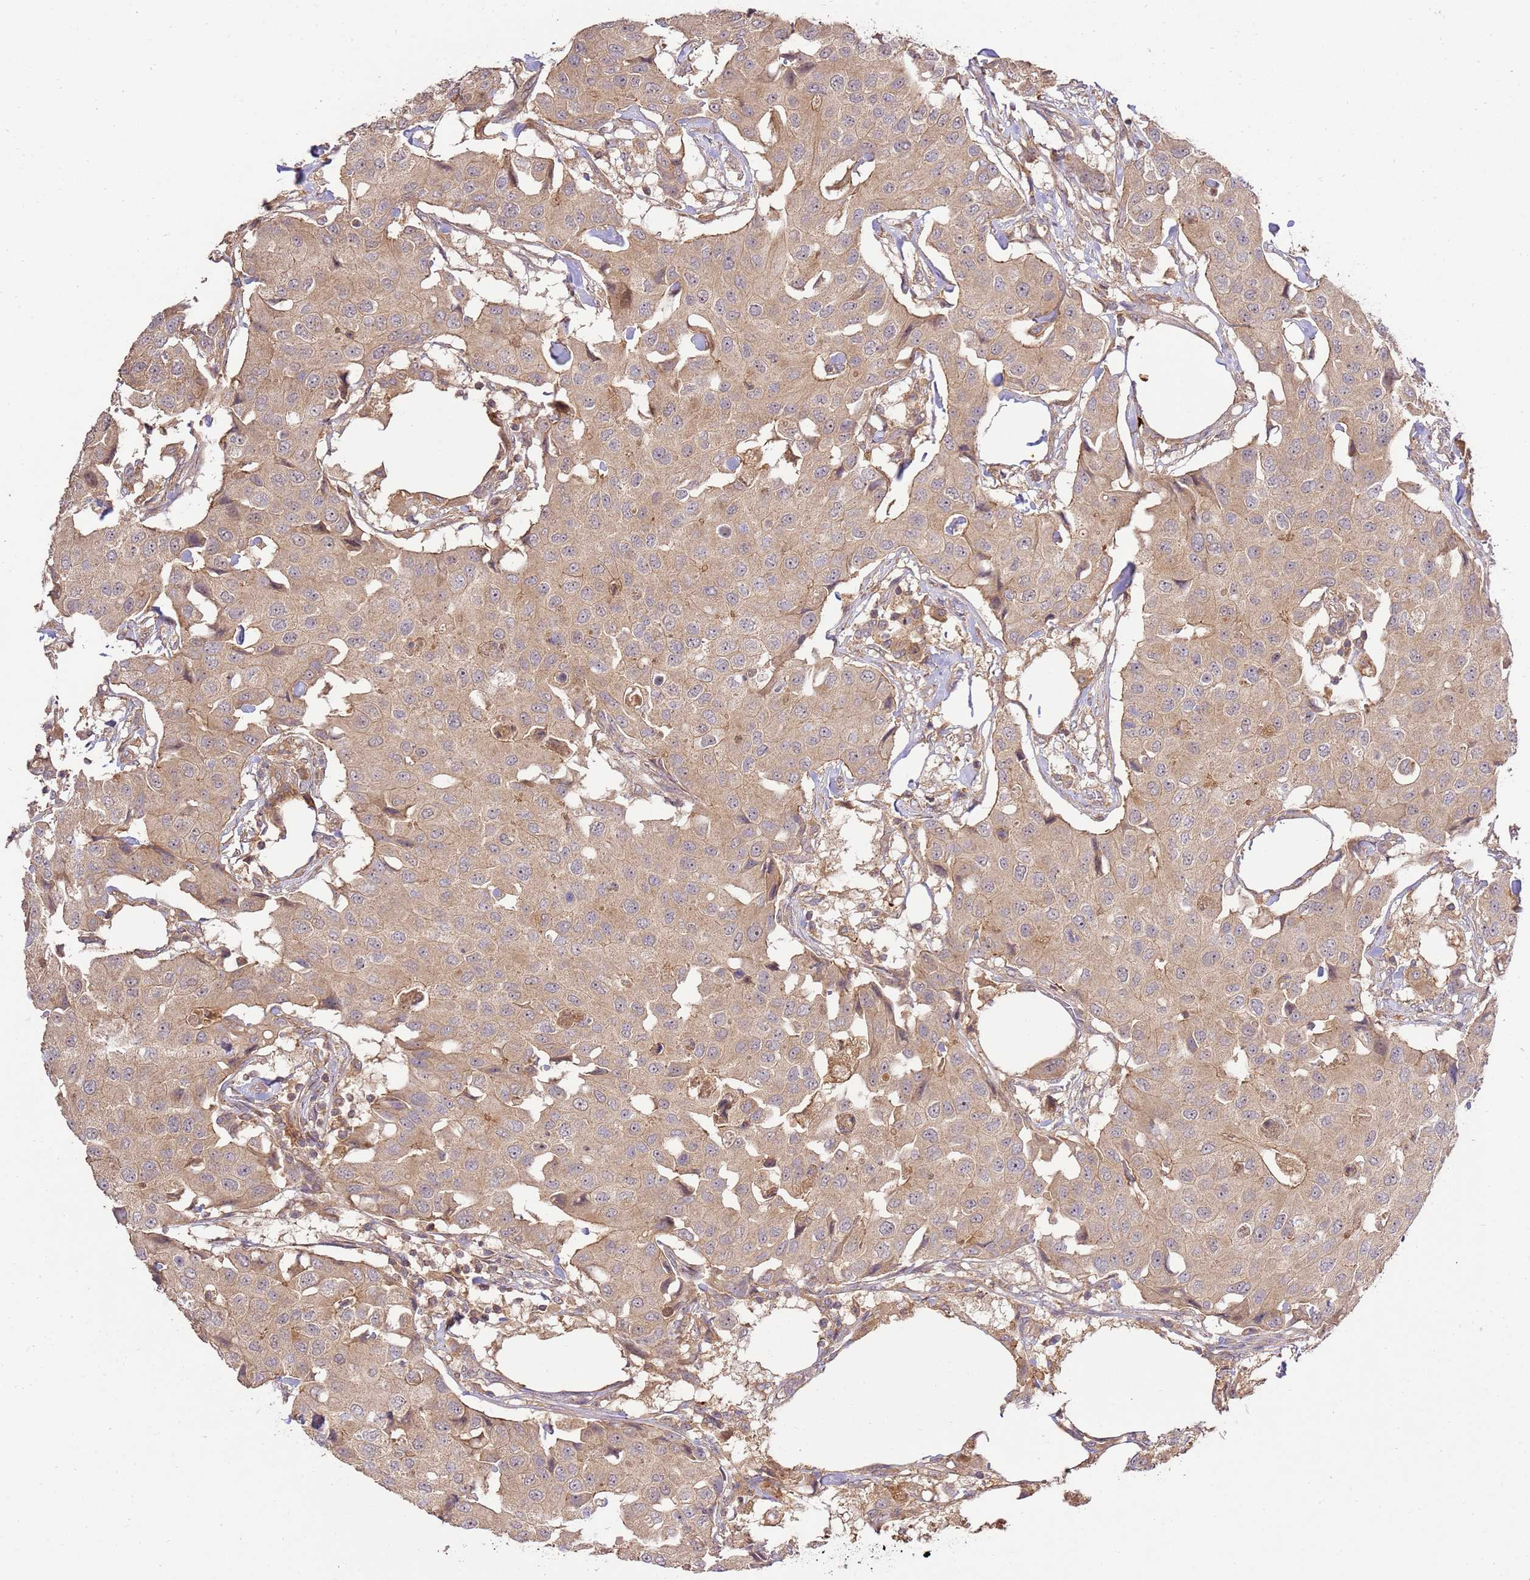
{"staining": {"intensity": "weak", "quantity": "<25%", "location": "cytoplasmic/membranous"}, "tissue": "breast cancer", "cell_type": "Tumor cells", "image_type": "cancer", "snomed": [{"axis": "morphology", "description": "Duct carcinoma"}, {"axis": "topography", "description": "Breast"}], "caption": "DAB immunohistochemical staining of breast cancer (intraductal carcinoma) displays no significant positivity in tumor cells. The staining is performed using DAB brown chromogen with nuclei counter-stained in using hematoxylin.", "gene": "GAREM1", "patient": {"sex": "female", "age": 80}}